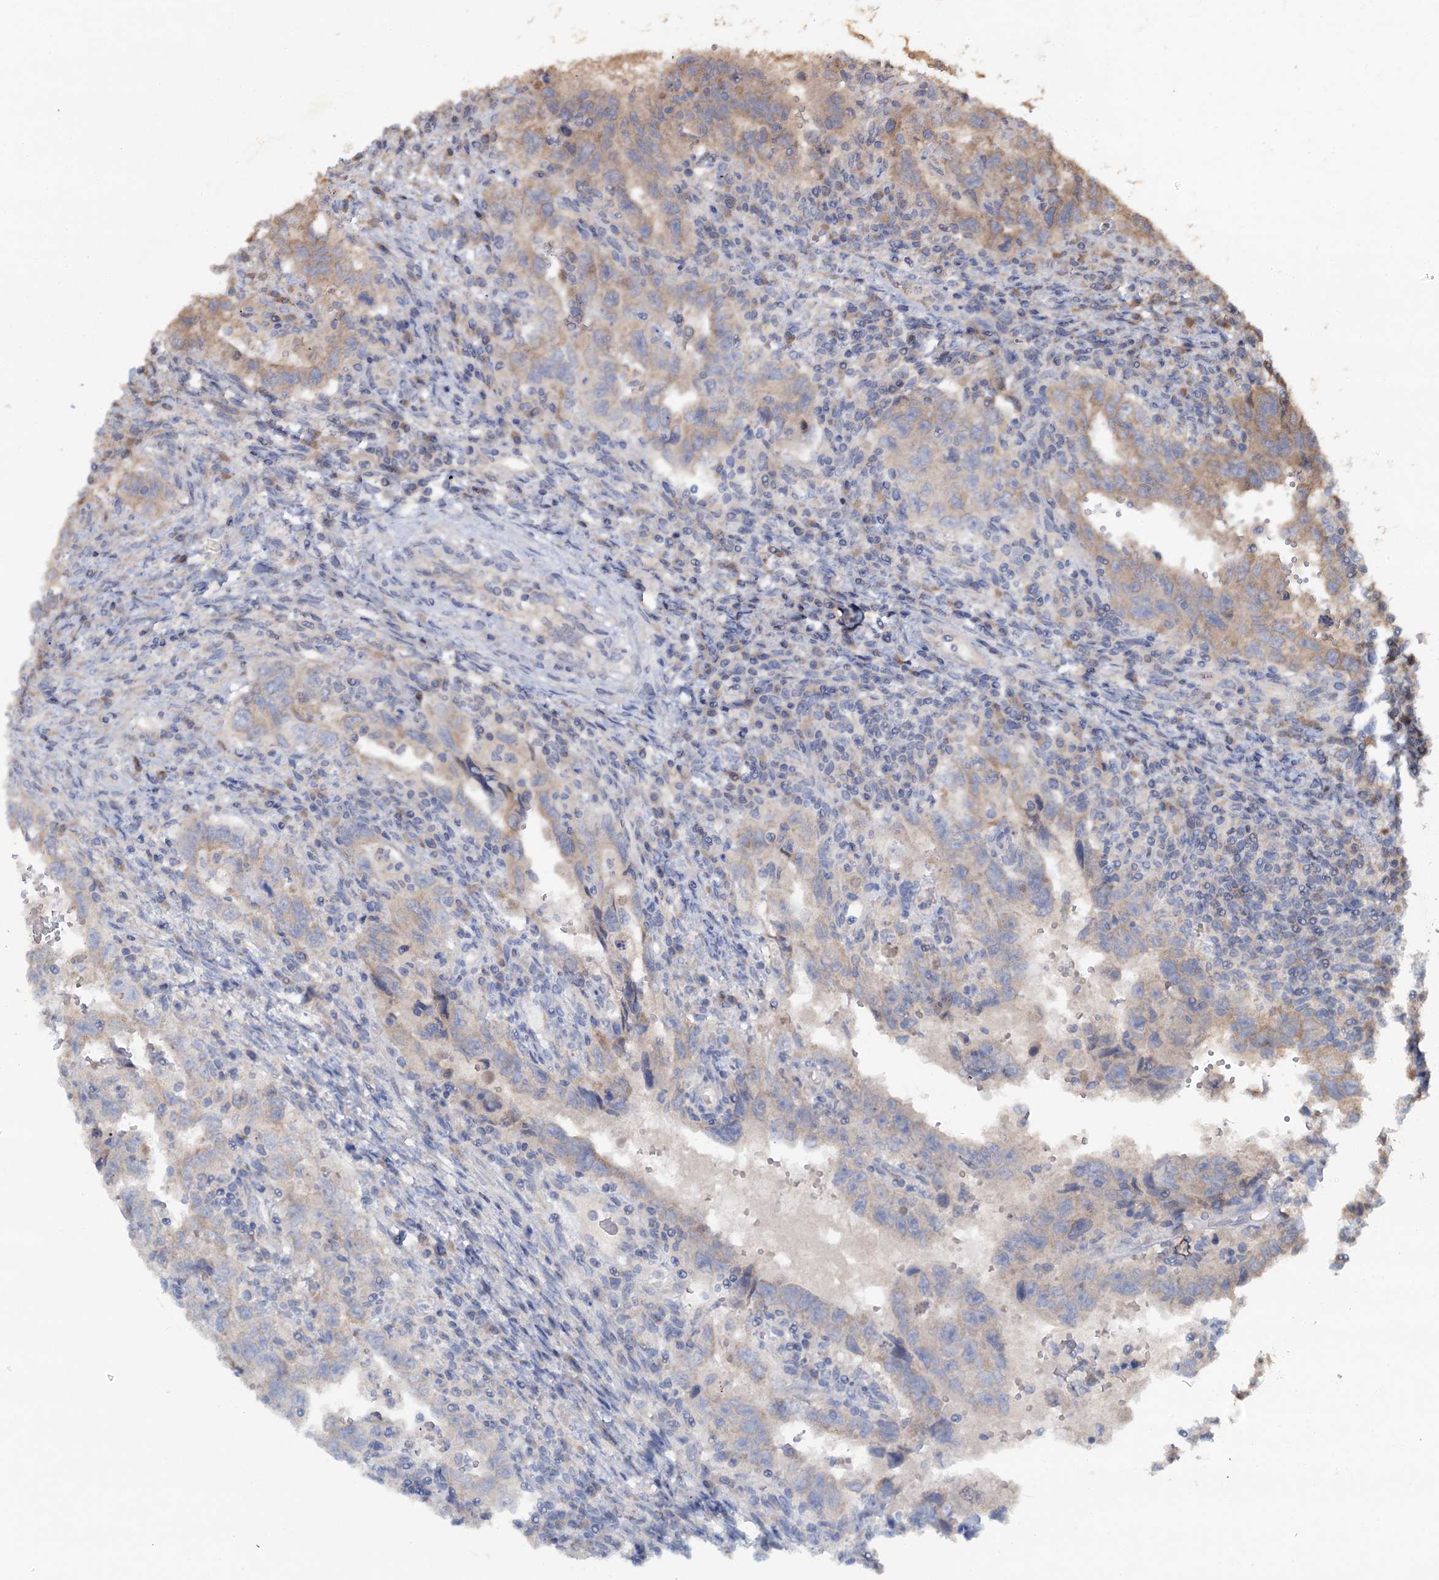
{"staining": {"intensity": "weak", "quantity": "<25%", "location": "cytoplasmic/membranous"}, "tissue": "testis cancer", "cell_type": "Tumor cells", "image_type": "cancer", "snomed": [{"axis": "morphology", "description": "Carcinoma, Embryonal, NOS"}, {"axis": "topography", "description": "Testis"}], "caption": "The IHC histopathology image has no significant positivity in tumor cells of embryonal carcinoma (testis) tissue.", "gene": "FUNDC1", "patient": {"sex": "male", "age": 26}}